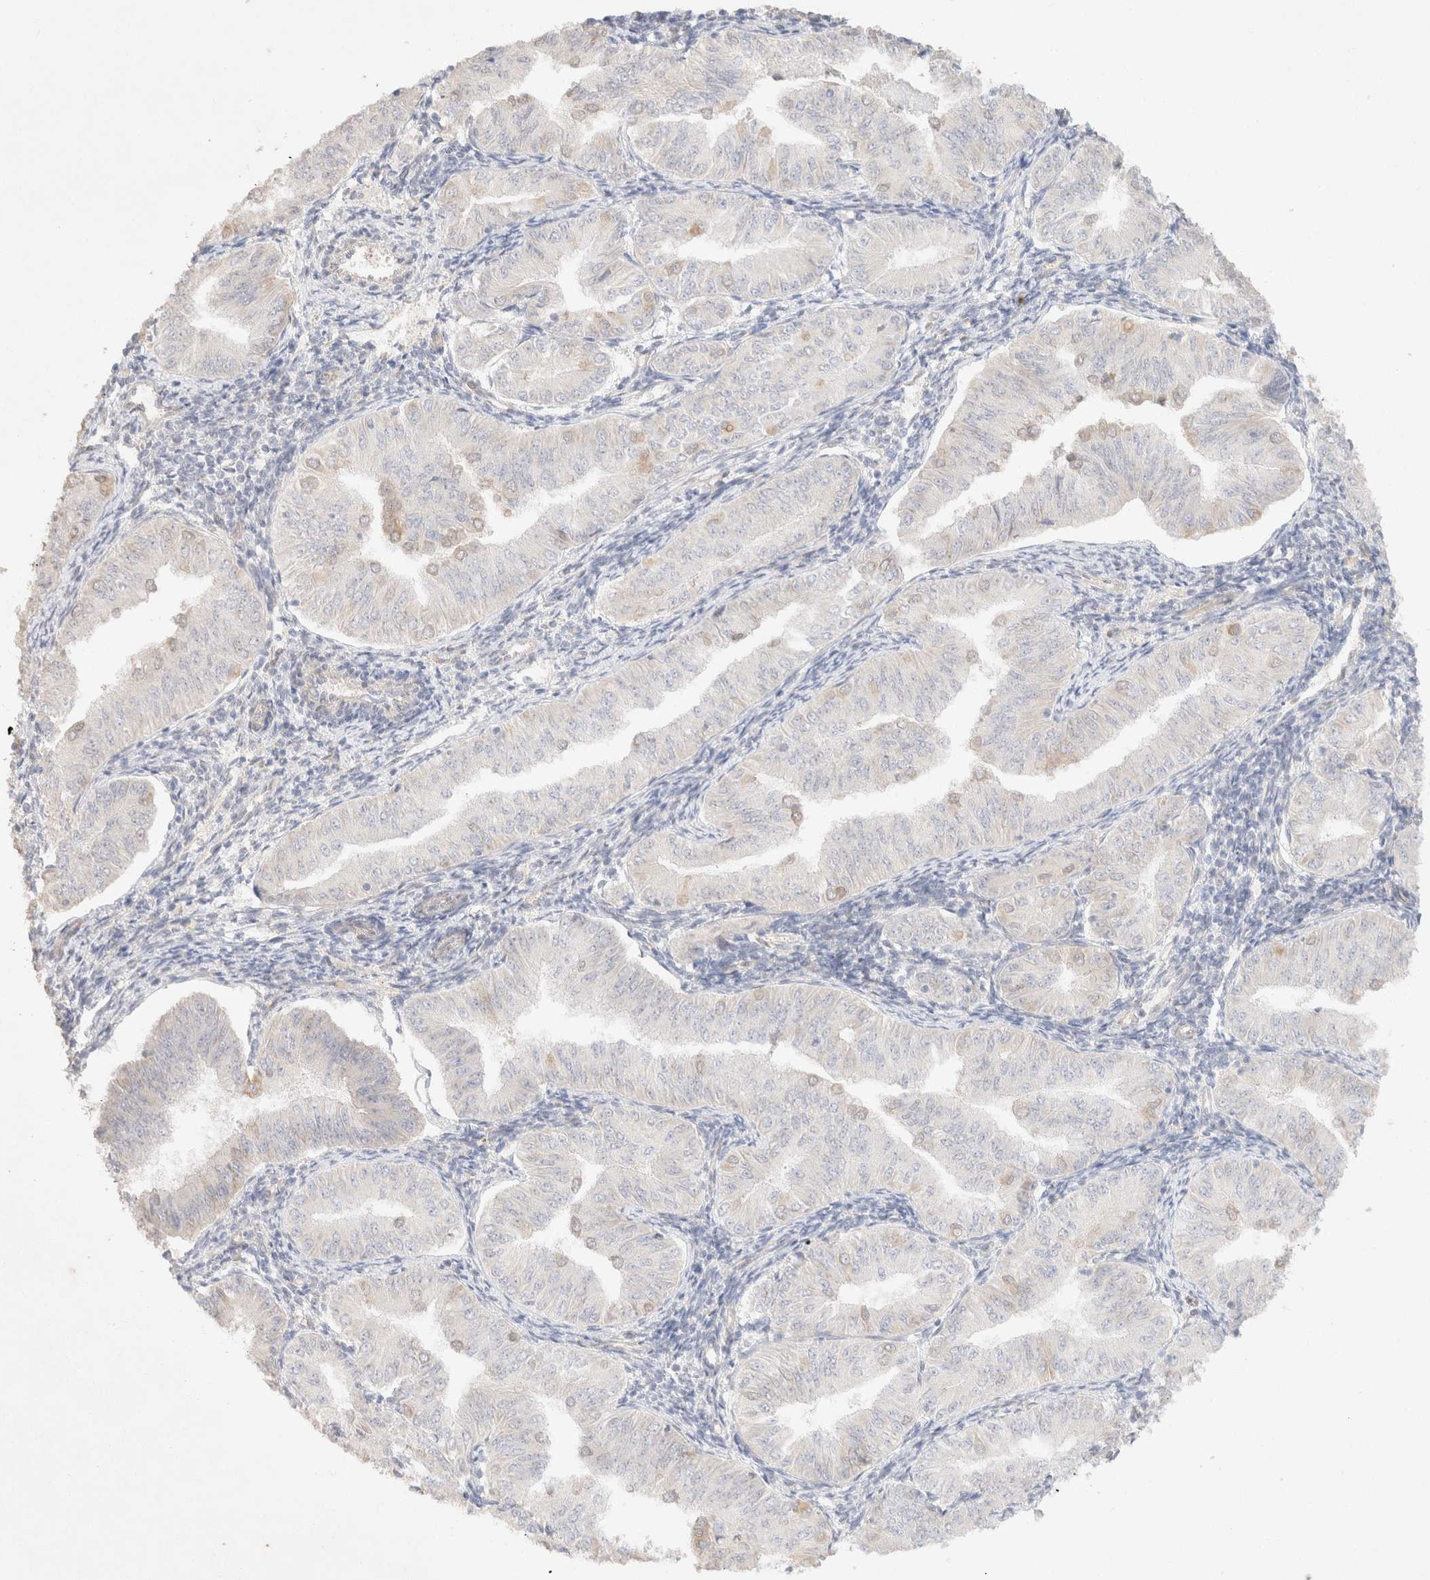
{"staining": {"intensity": "negative", "quantity": "none", "location": "none"}, "tissue": "endometrial cancer", "cell_type": "Tumor cells", "image_type": "cancer", "snomed": [{"axis": "morphology", "description": "Normal tissue, NOS"}, {"axis": "morphology", "description": "Adenocarcinoma, NOS"}, {"axis": "topography", "description": "Endometrium"}], "caption": "Endometrial cancer was stained to show a protein in brown. There is no significant positivity in tumor cells.", "gene": "CSNK1E", "patient": {"sex": "female", "age": 53}}